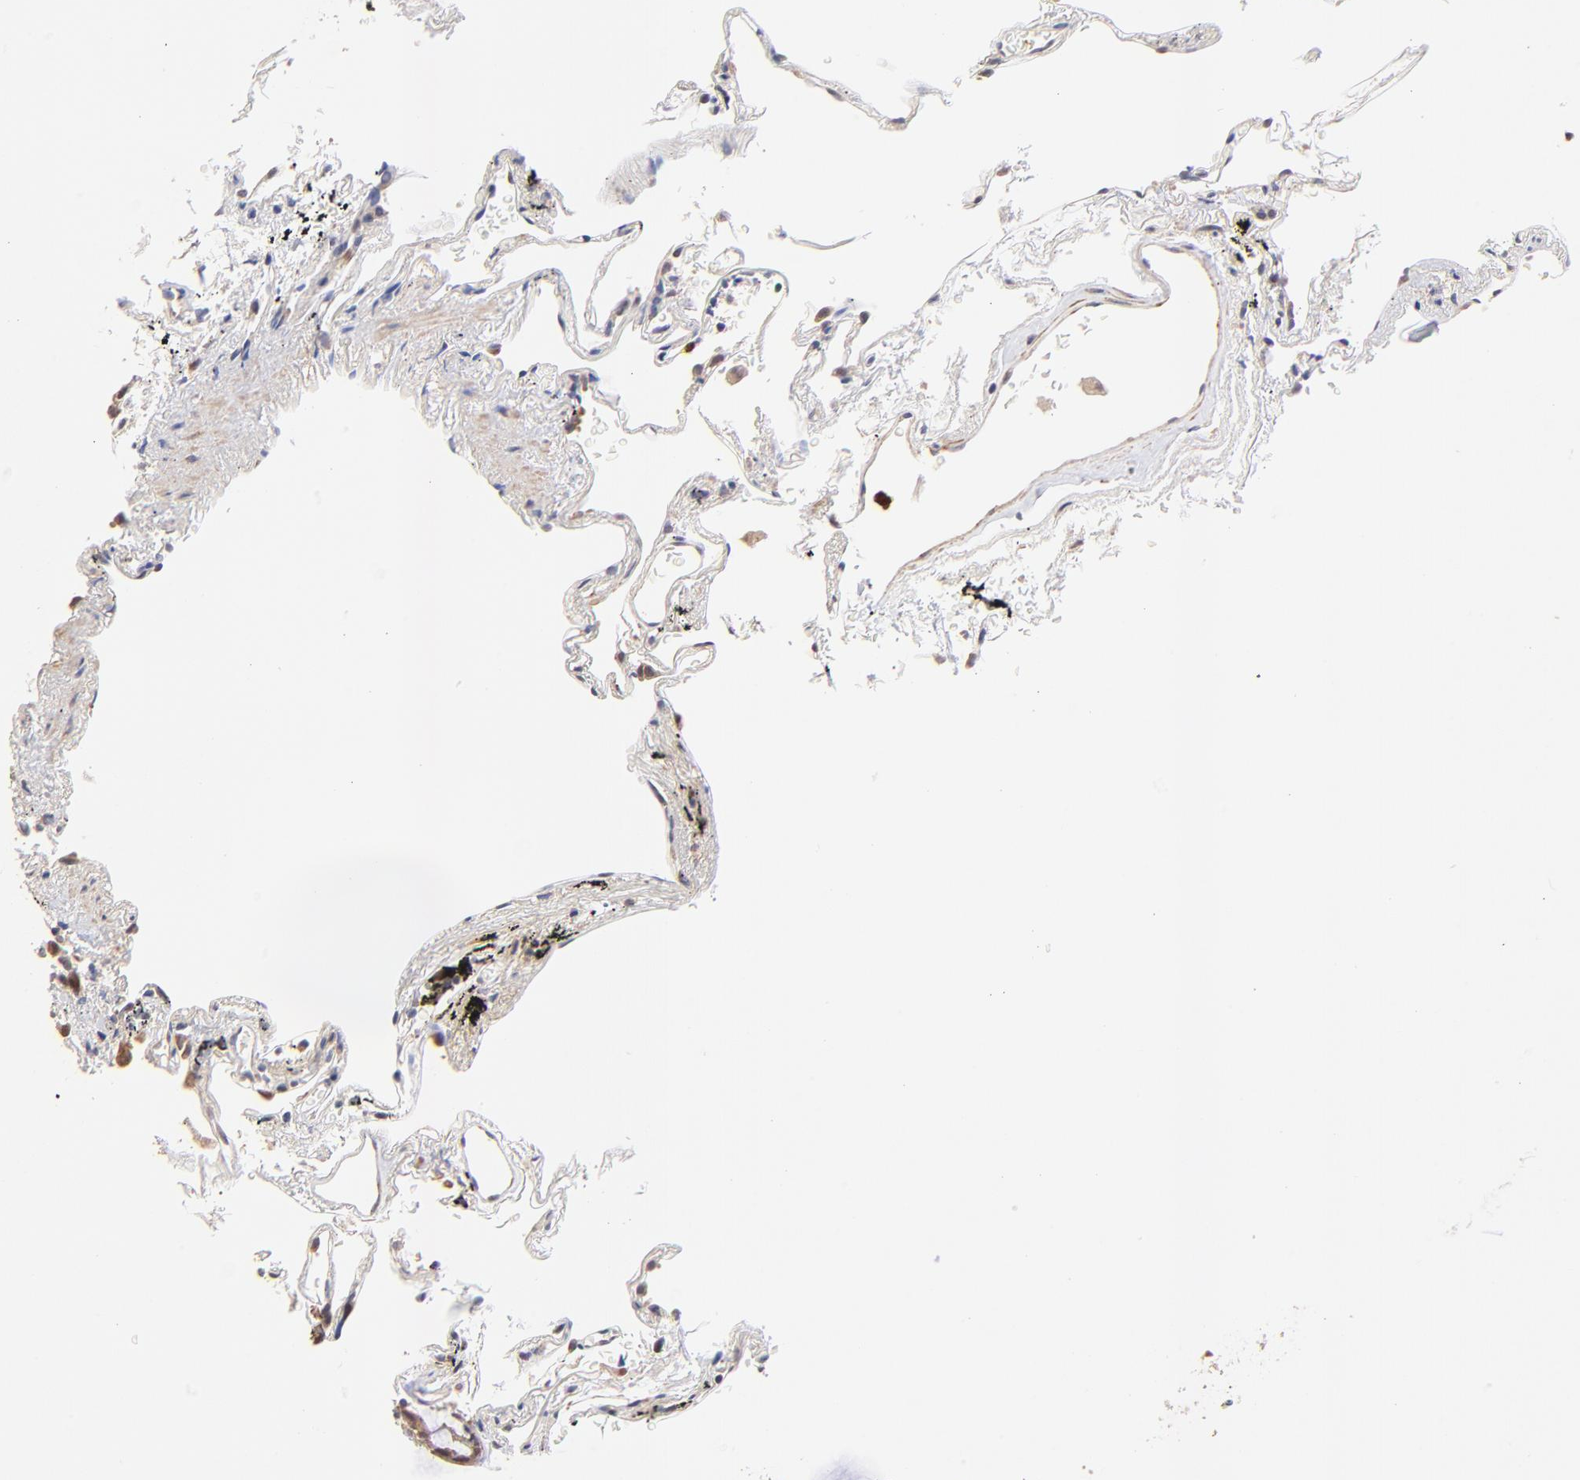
{"staining": {"intensity": "negative", "quantity": "none", "location": "none"}, "tissue": "lung", "cell_type": "Alveolar cells", "image_type": "normal", "snomed": [{"axis": "morphology", "description": "Normal tissue, NOS"}, {"axis": "morphology", "description": "Inflammation, NOS"}, {"axis": "topography", "description": "Lung"}], "caption": "The micrograph displays no staining of alveolar cells in benign lung.", "gene": "BBOF1", "patient": {"sex": "male", "age": 69}}